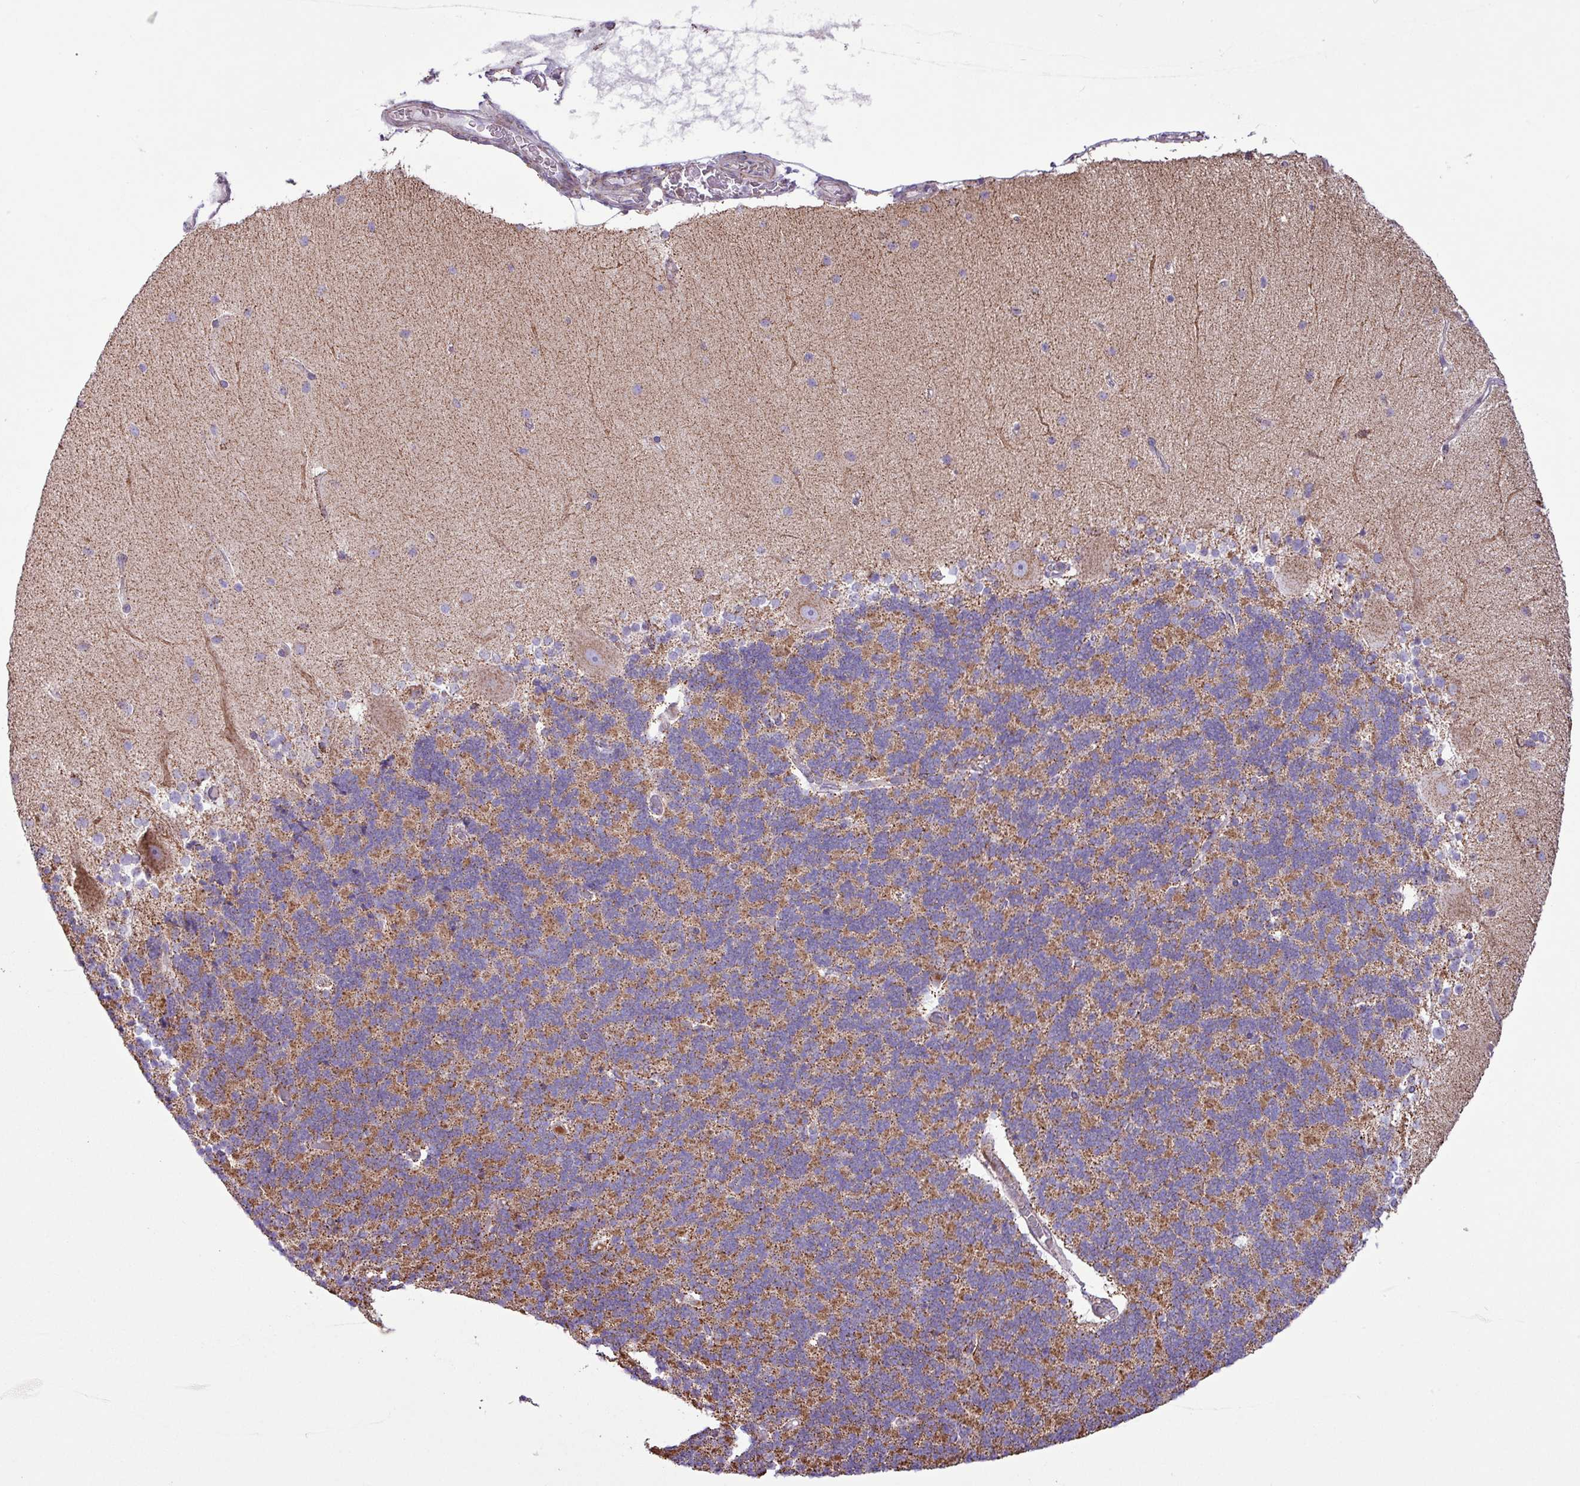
{"staining": {"intensity": "moderate", "quantity": ">75%", "location": "cytoplasmic/membranous"}, "tissue": "cerebellum", "cell_type": "Cells in granular layer", "image_type": "normal", "snomed": [{"axis": "morphology", "description": "Normal tissue, NOS"}, {"axis": "topography", "description": "Cerebellum"}], "caption": "Protein analysis of benign cerebellum displays moderate cytoplasmic/membranous staining in about >75% of cells in granular layer.", "gene": "RTL3", "patient": {"sex": "female", "age": 54}}